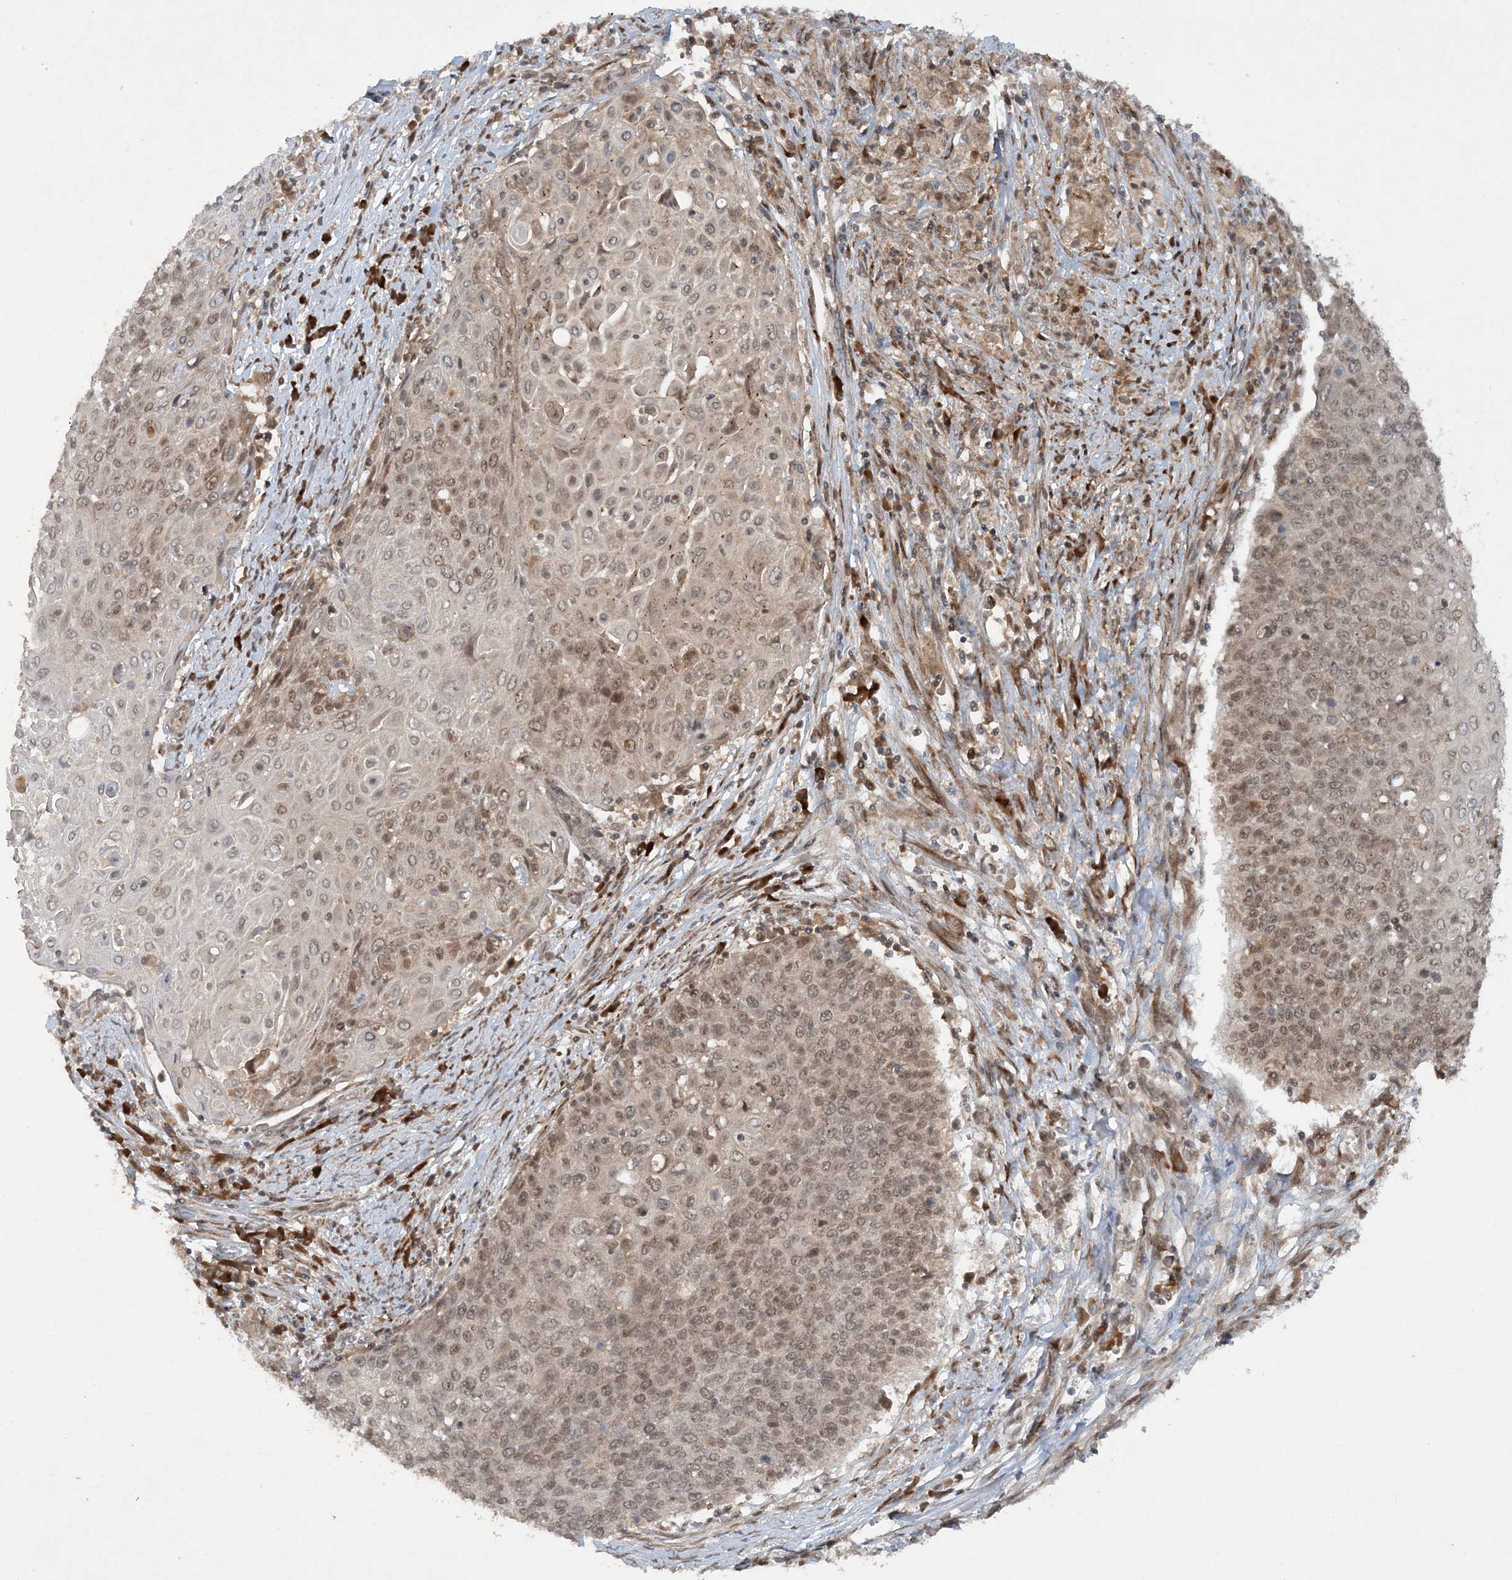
{"staining": {"intensity": "moderate", "quantity": ">75%", "location": "nuclear"}, "tissue": "cervical cancer", "cell_type": "Tumor cells", "image_type": "cancer", "snomed": [{"axis": "morphology", "description": "Squamous cell carcinoma, NOS"}, {"axis": "topography", "description": "Cervix"}], "caption": "Squamous cell carcinoma (cervical) stained for a protein (brown) demonstrates moderate nuclear positive staining in approximately >75% of tumor cells.", "gene": "UBR3", "patient": {"sex": "female", "age": 39}}